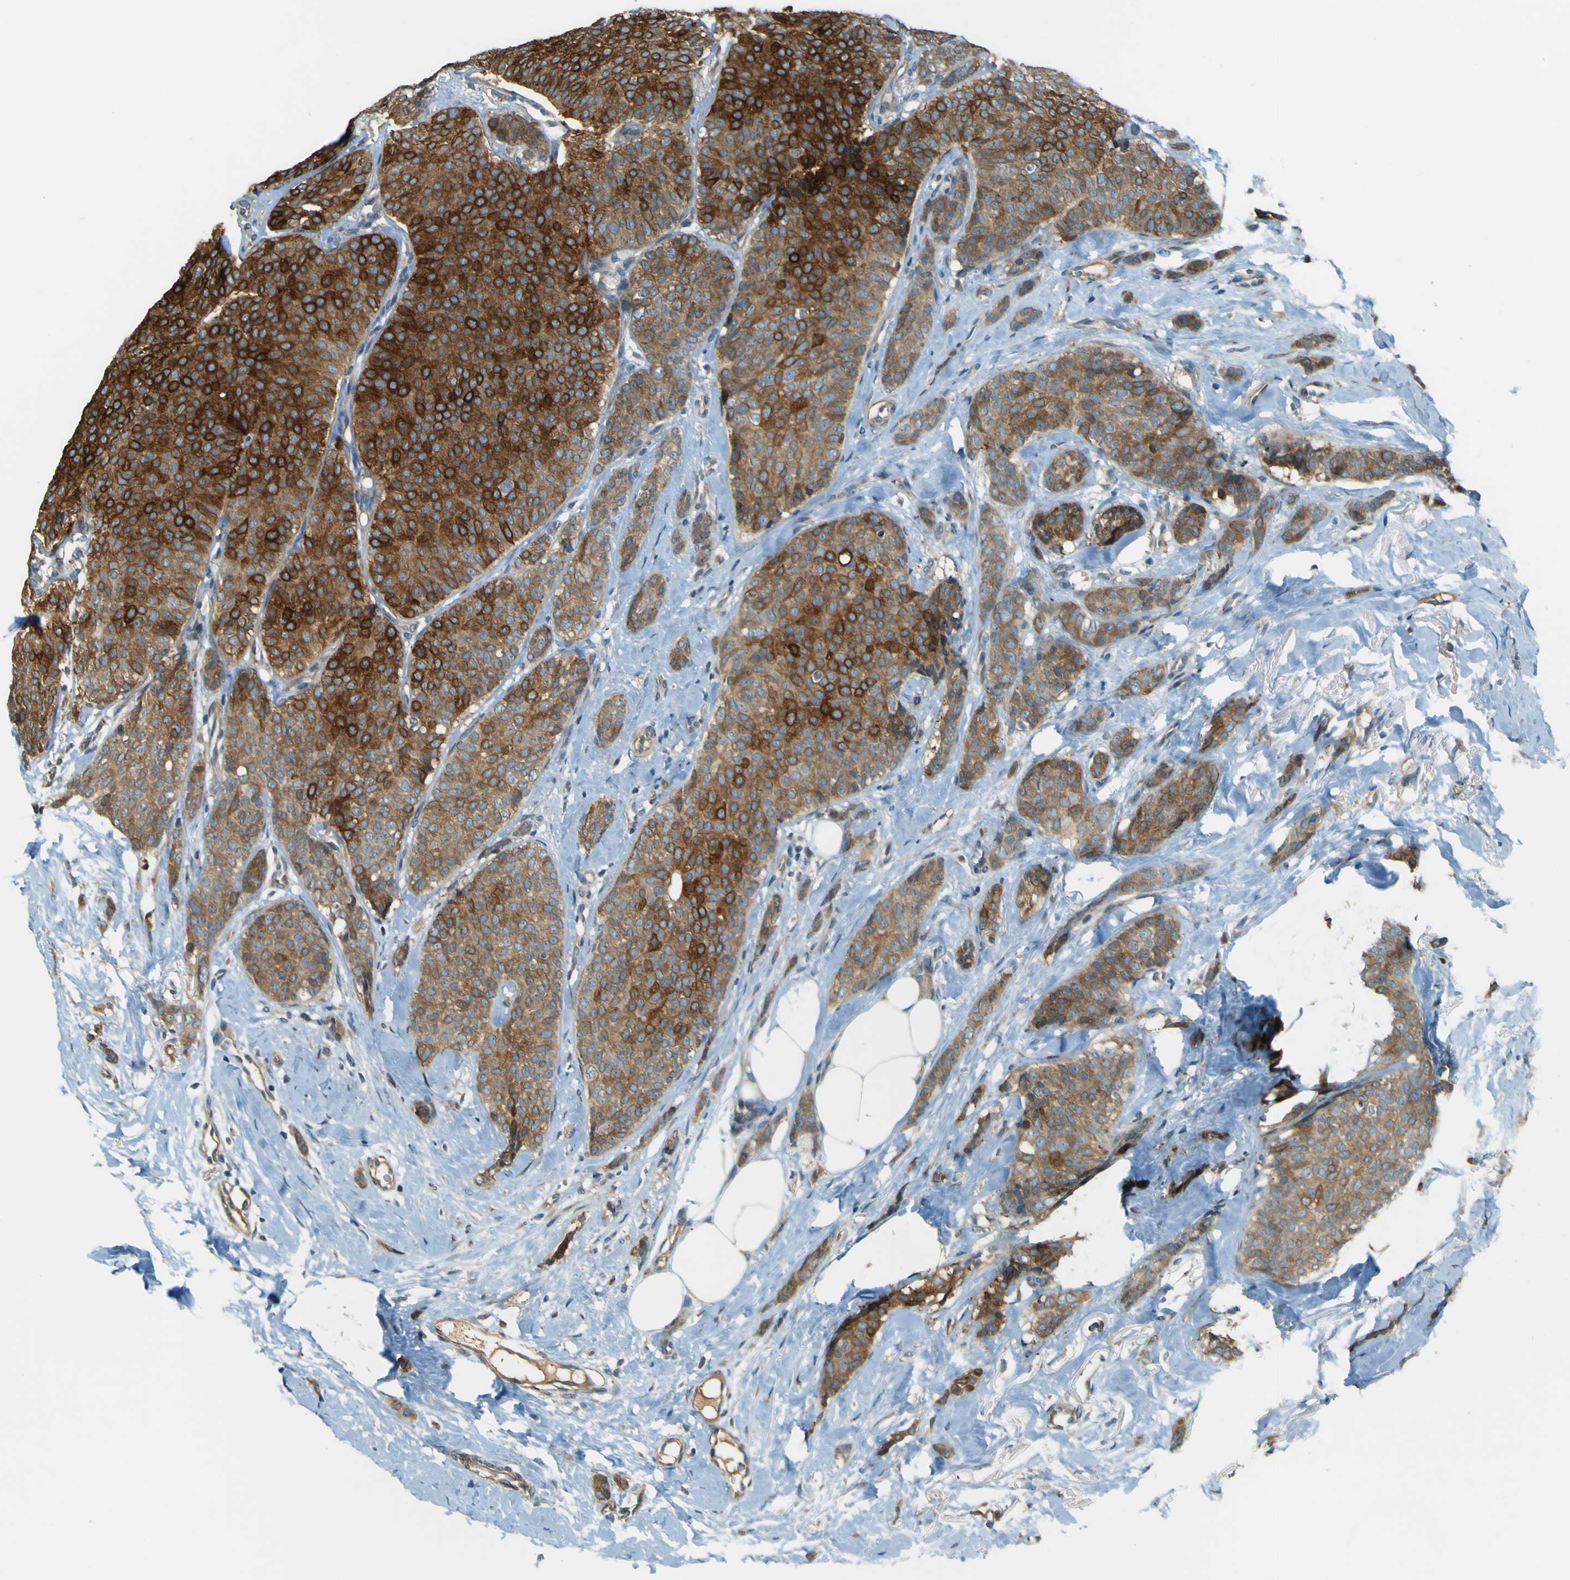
{"staining": {"intensity": "strong", "quantity": ">75%", "location": "cytoplasmic/membranous"}, "tissue": "breast cancer", "cell_type": "Tumor cells", "image_type": "cancer", "snomed": [{"axis": "morphology", "description": "Lobular carcinoma"}, {"axis": "topography", "description": "Skin"}, {"axis": "topography", "description": "Breast"}], "caption": "Immunohistochemical staining of breast cancer (lobular carcinoma) shows high levels of strong cytoplasmic/membranous protein expression in approximately >75% of tumor cells. (Stains: DAB in brown, nuclei in blue, Microscopy: brightfield microscopy at high magnification).", "gene": "LPCAT1", "patient": {"sex": "female", "age": 46}}